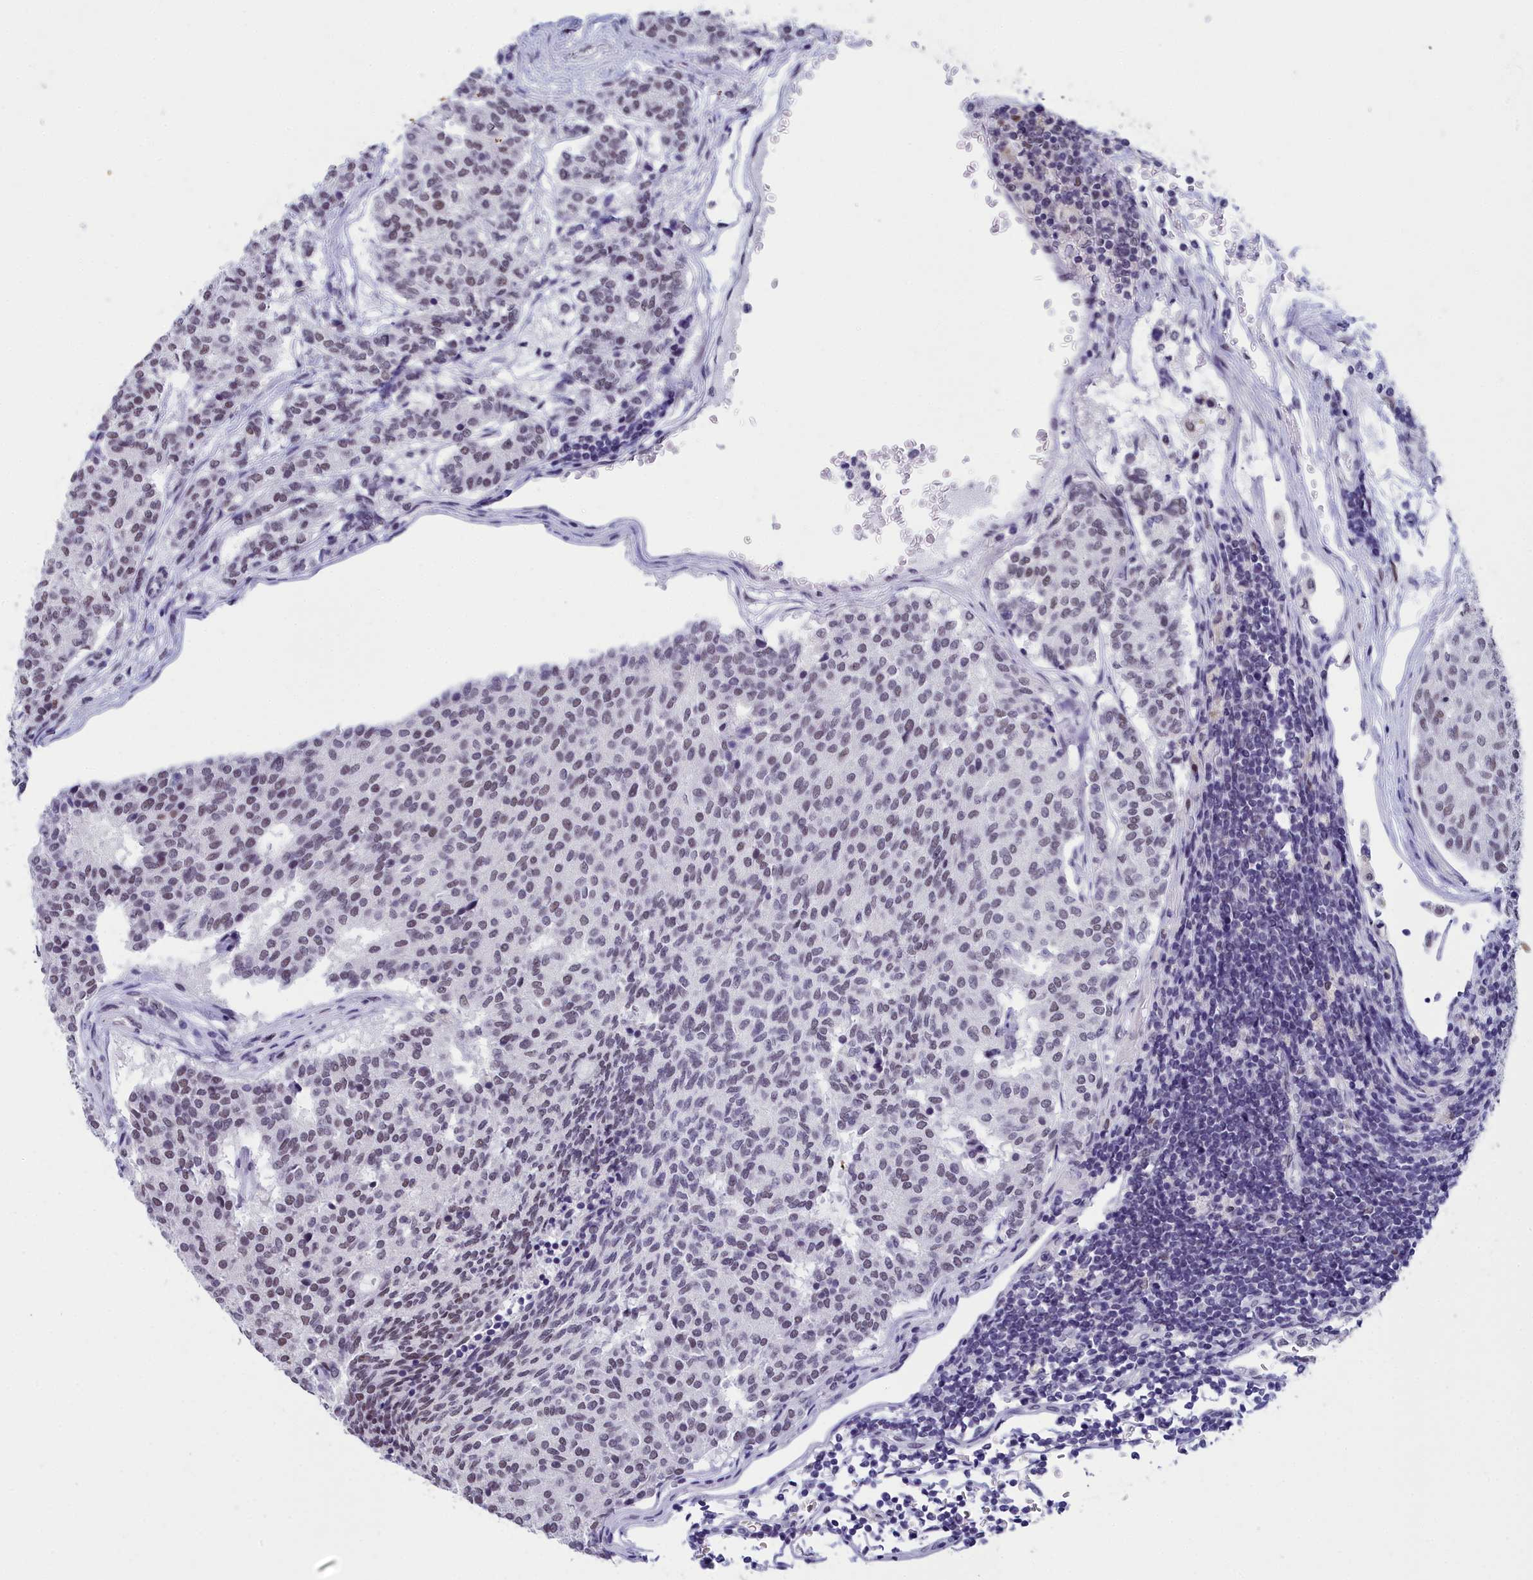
{"staining": {"intensity": "weak", "quantity": "25%-75%", "location": "nuclear"}, "tissue": "carcinoid", "cell_type": "Tumor cells", "image_type": "cancer", "snomed": [{"axis": "morphology", "description": "Carcinoid, malignant, NOS"}, {"axis": "topography", "description": "Pancreas"}], "caption": "IHC photomicrograph of neoplastic tissue: carcinoid (malignant) stained using immunohistochemistry (IHC) displays low levels of weak protein expression localized specifically in the nuclear of tumor cells, appearing as a nuclear brown color.", "gene": "CCDC97", "patient": {"sex": "female", "age": 54}}